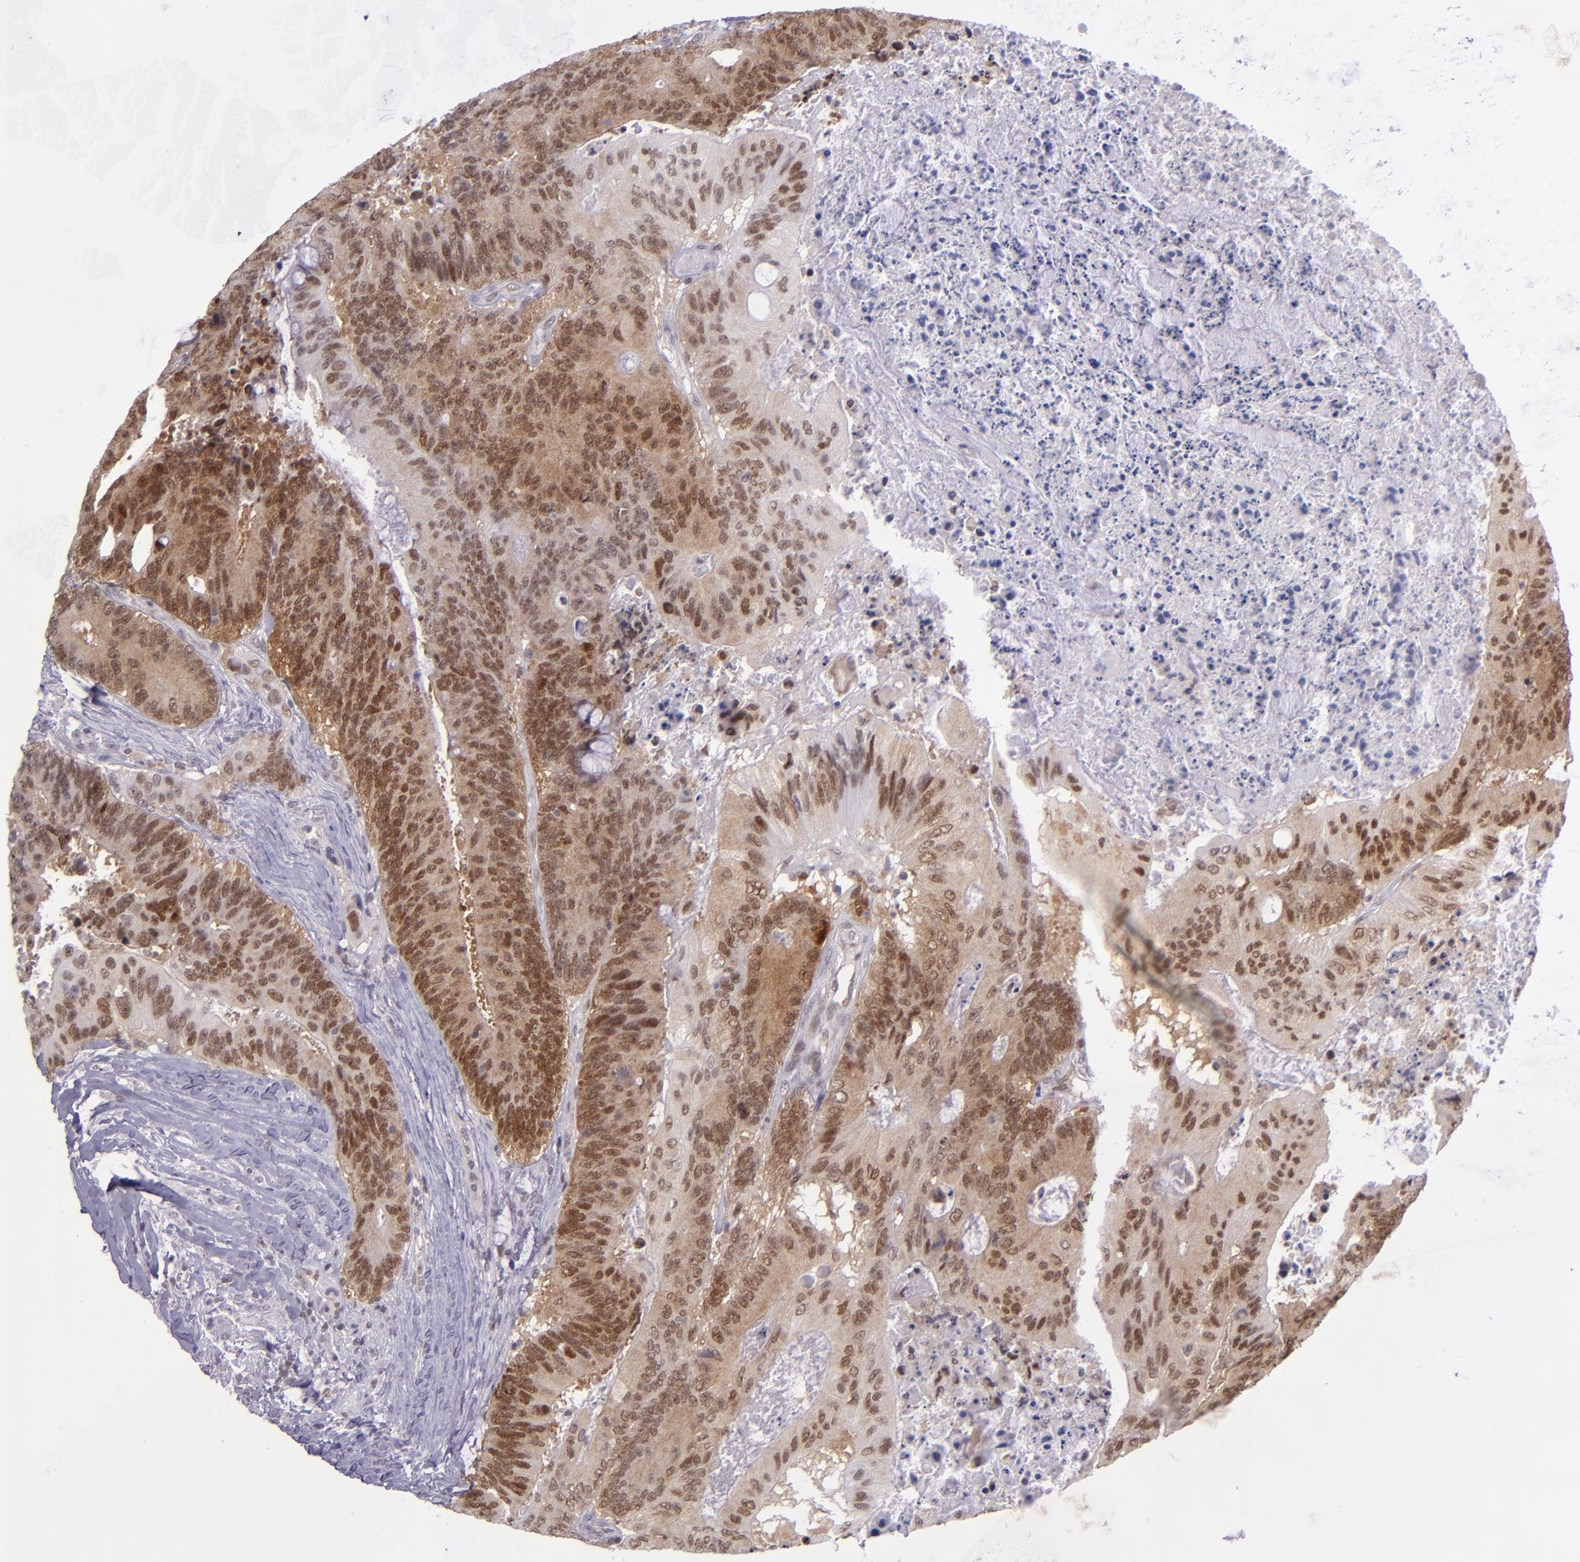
{"staining": {"intensity": "moderate", "quantity": ">75%", "location": "cytoplasmic/membranous,nuclear"}, "tissue": "colorectal cancer", "cell_type": "Tumor cells", "image_type": "cancer", "snomed": [{"axis": "morphology", "description": "Adenocarcinoma, NOS"}, {"axis": "topography", "description": "Colon"}], "caption": "Protein expression analysis of colorectal adenocarcinoma reveals moderate cytoplasmic/membranous and nuclear positivity in approximately >75% of tumor cells.", "gene": "BAG1", "patient": {"sex": "male", "age": 65}}